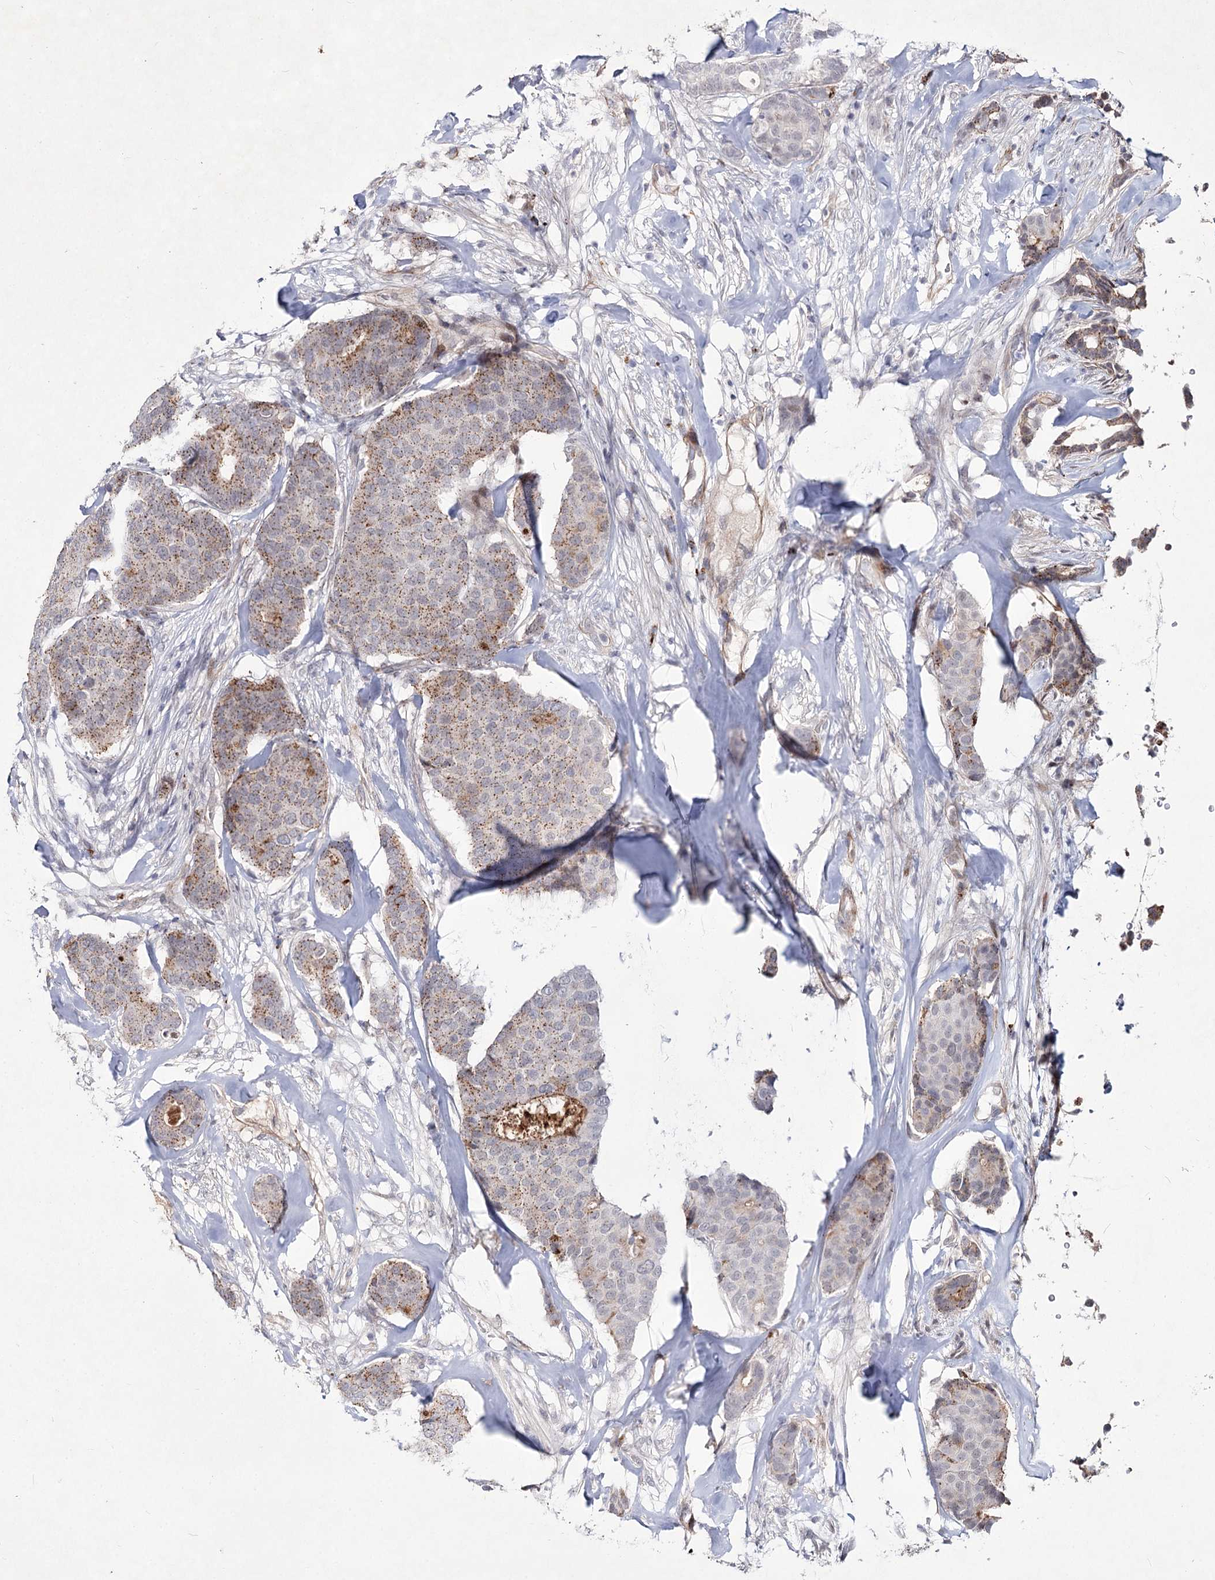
{"staining": {"intensity": "moderate", "quantity": ">75%", "location": "cytoplasmic/membranous"}, "tissue": "breast cancer", "cell_type": "Tumor cells", "image_type": "cancer", "snomed": [{"axis": "morphology", "description": "Duct carcinoma"}, {"axis": "topography", "description": "Breast"}], "caption": "Moderate cytoplasmic/membranous staining is present in approximately >75% of tumor cells in infiltrating ductal carcinoma (breast).", "gene": "ATL2", "patient": {"sex": "female", "age": 75}}